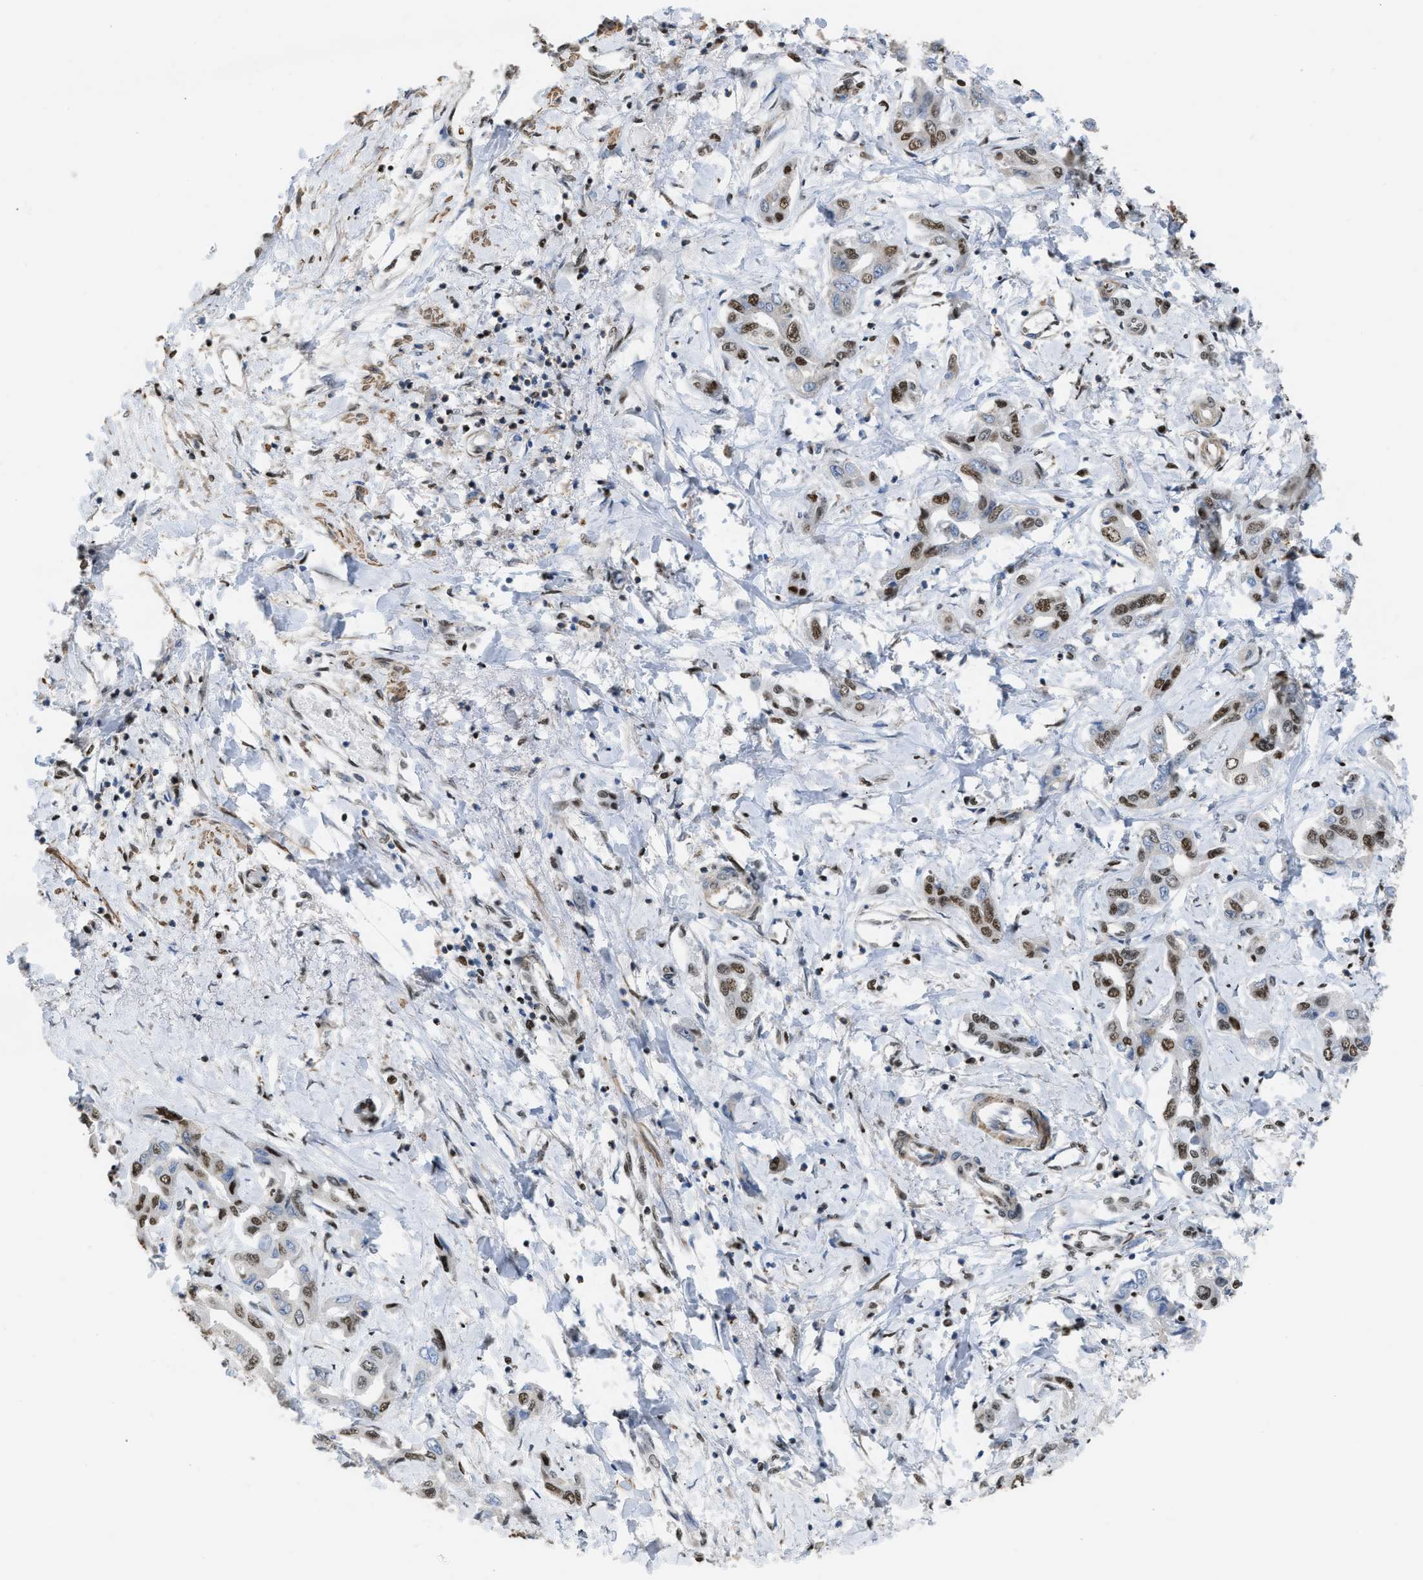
{"staining": {"intensity": "strong", "quantity": ">75%", "location": "nuclear"}, "tissue": "liver cancer", "cell_type": "Tumor cells", "image_type": "cancer", "snomed": [{"axis": "morphology", "description": "Cholangiocarcinoma"}, {"axis": "topography", "description": "Liver"}], "caption": "Immunohistochemical staining of liver cancer reveals high levels of strong nuclear protein expression in approximately >75% of tumor cells.", "gene": "SCAF4", "patient": {"sex": "male", "age": 59}}